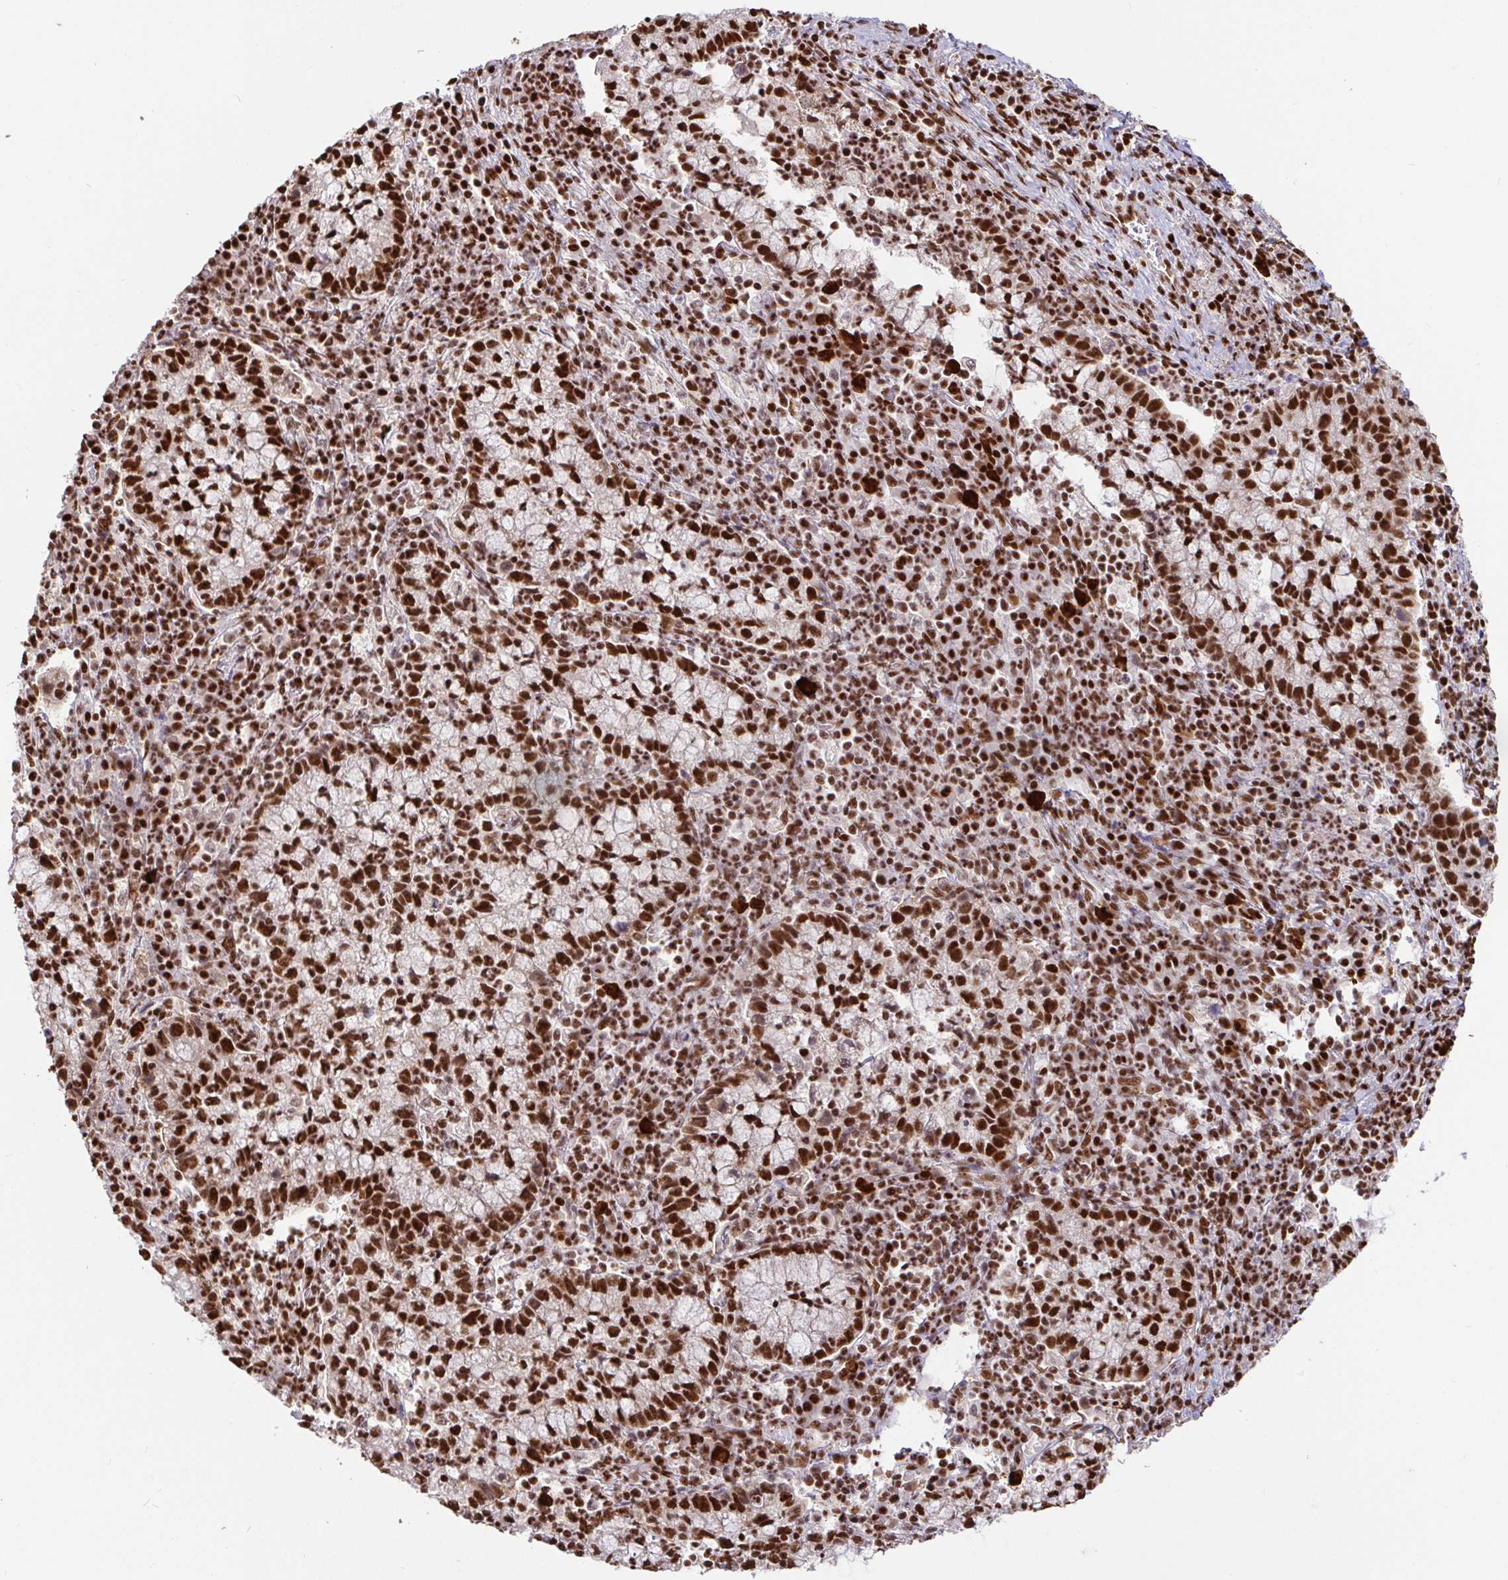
{"staining": {"intensity": "strong", "quantity": ">75%", "location": "nuclear"}, "tissue": "cervical cancer", "cell_type": "Tumor cells", "image_type": "cancer", "snomed": [{"axis": "morphology", "description": "Normal tissue, NOS"}, {"axis": "morphology", "description": "Adenocarcinoma, NOS"}, {"axis": "topography", "description": "Cervix"}], "caption": "Cervical cancer stained with a brown dye shows strong nuclear positive positivity in about >75% of tumor cells.", "gene": "SP3", "patient": {"sex": "female", "age": 44}}